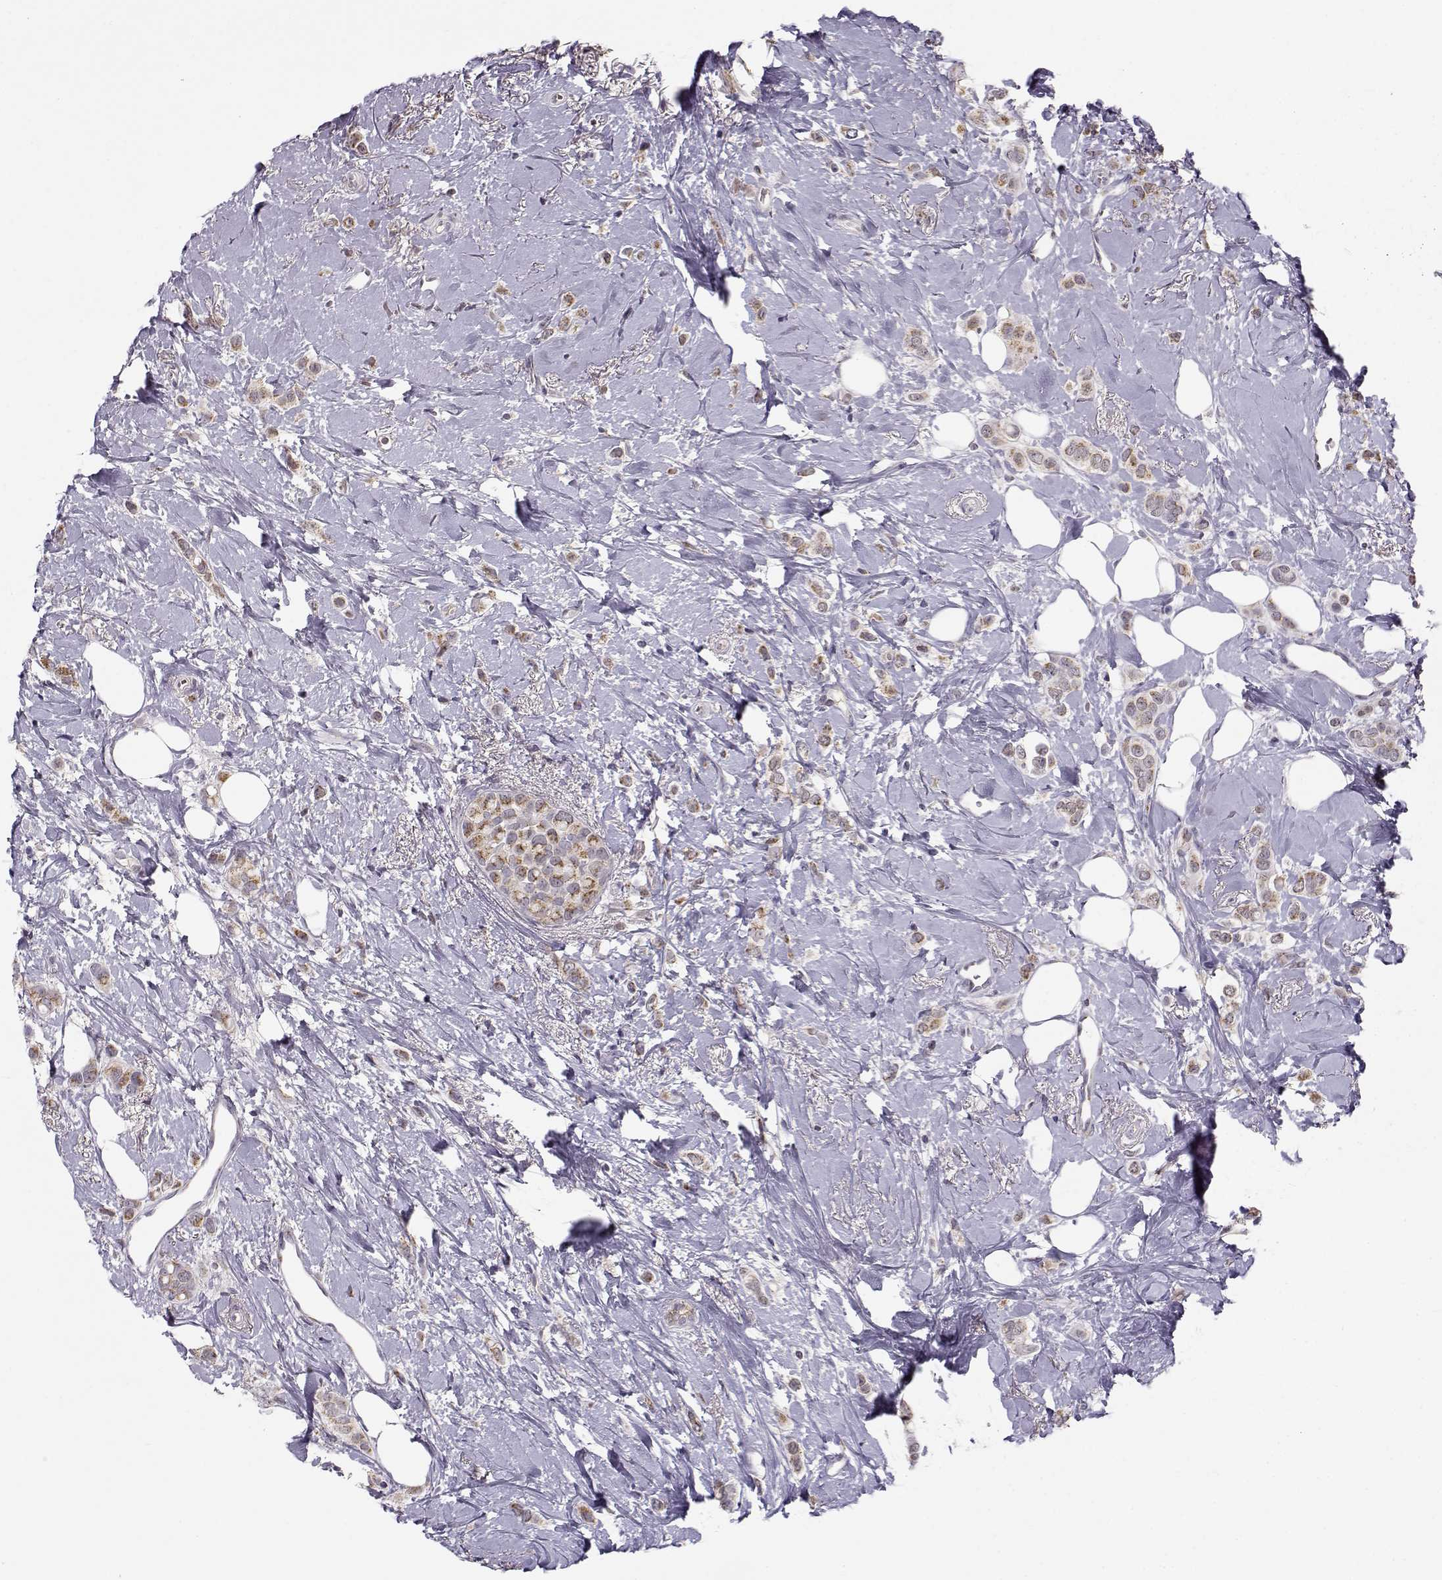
{"staining": {"intensity": "moderate", "quantity": ">75%", "location": "cytoplasmic/membranous"}, "tissue": "breast cancer", "cell_type": "Tumor cells", "image_type": "cancer", "snomed": [{"axis": "morphology", "description": "Lobular carcinoma"}, {"axis": "topography", "description": "Breast"}], "caption": "Lobular carcinoma (breast) tissue displays moderate cytoplasmic/membranous staining in about >75% of tumor cells", "gene": "SLC4A5", "patient": {"sex": "female", "age": 66}}